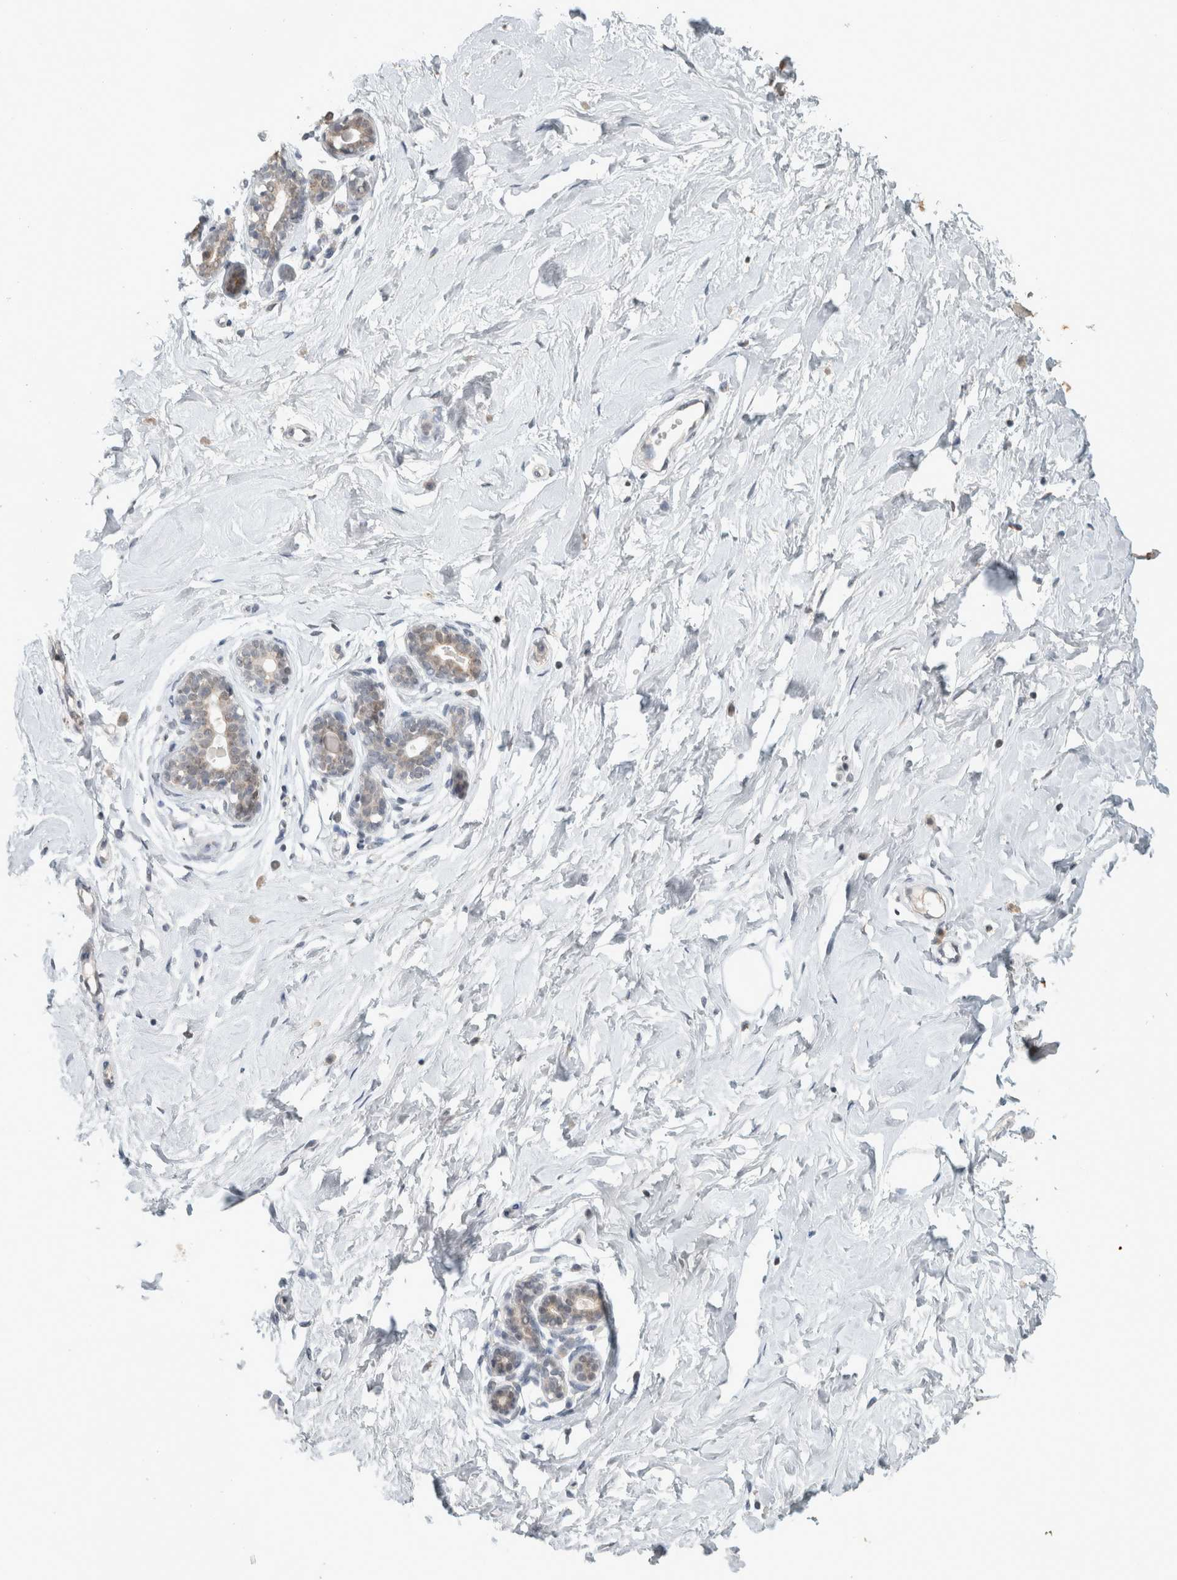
{"staining": {"intensity": "negative", "quantity": "none", "location": "none"}, "tissue": "breast", "cell_type": "Adipocytes", "image_type": "normal", "snomed": [{"axis": "morphology", "description": "Normal tissue, NOS"}, {"axis": "morphology", "description": "Adenoma, NOS"}, {"axis": "topography", "description": "Breast"}], "caption": "This histopathology image is of benign breast stained with immunohistochemistry to label a protein in brown with the nuclei are counter-stained blue. There is no positivity in adipocytes. (IHC, brightfield microscopy, high magnification).", "gene": "TRIT1", "patient": {"sex": "female", "age": 23}}